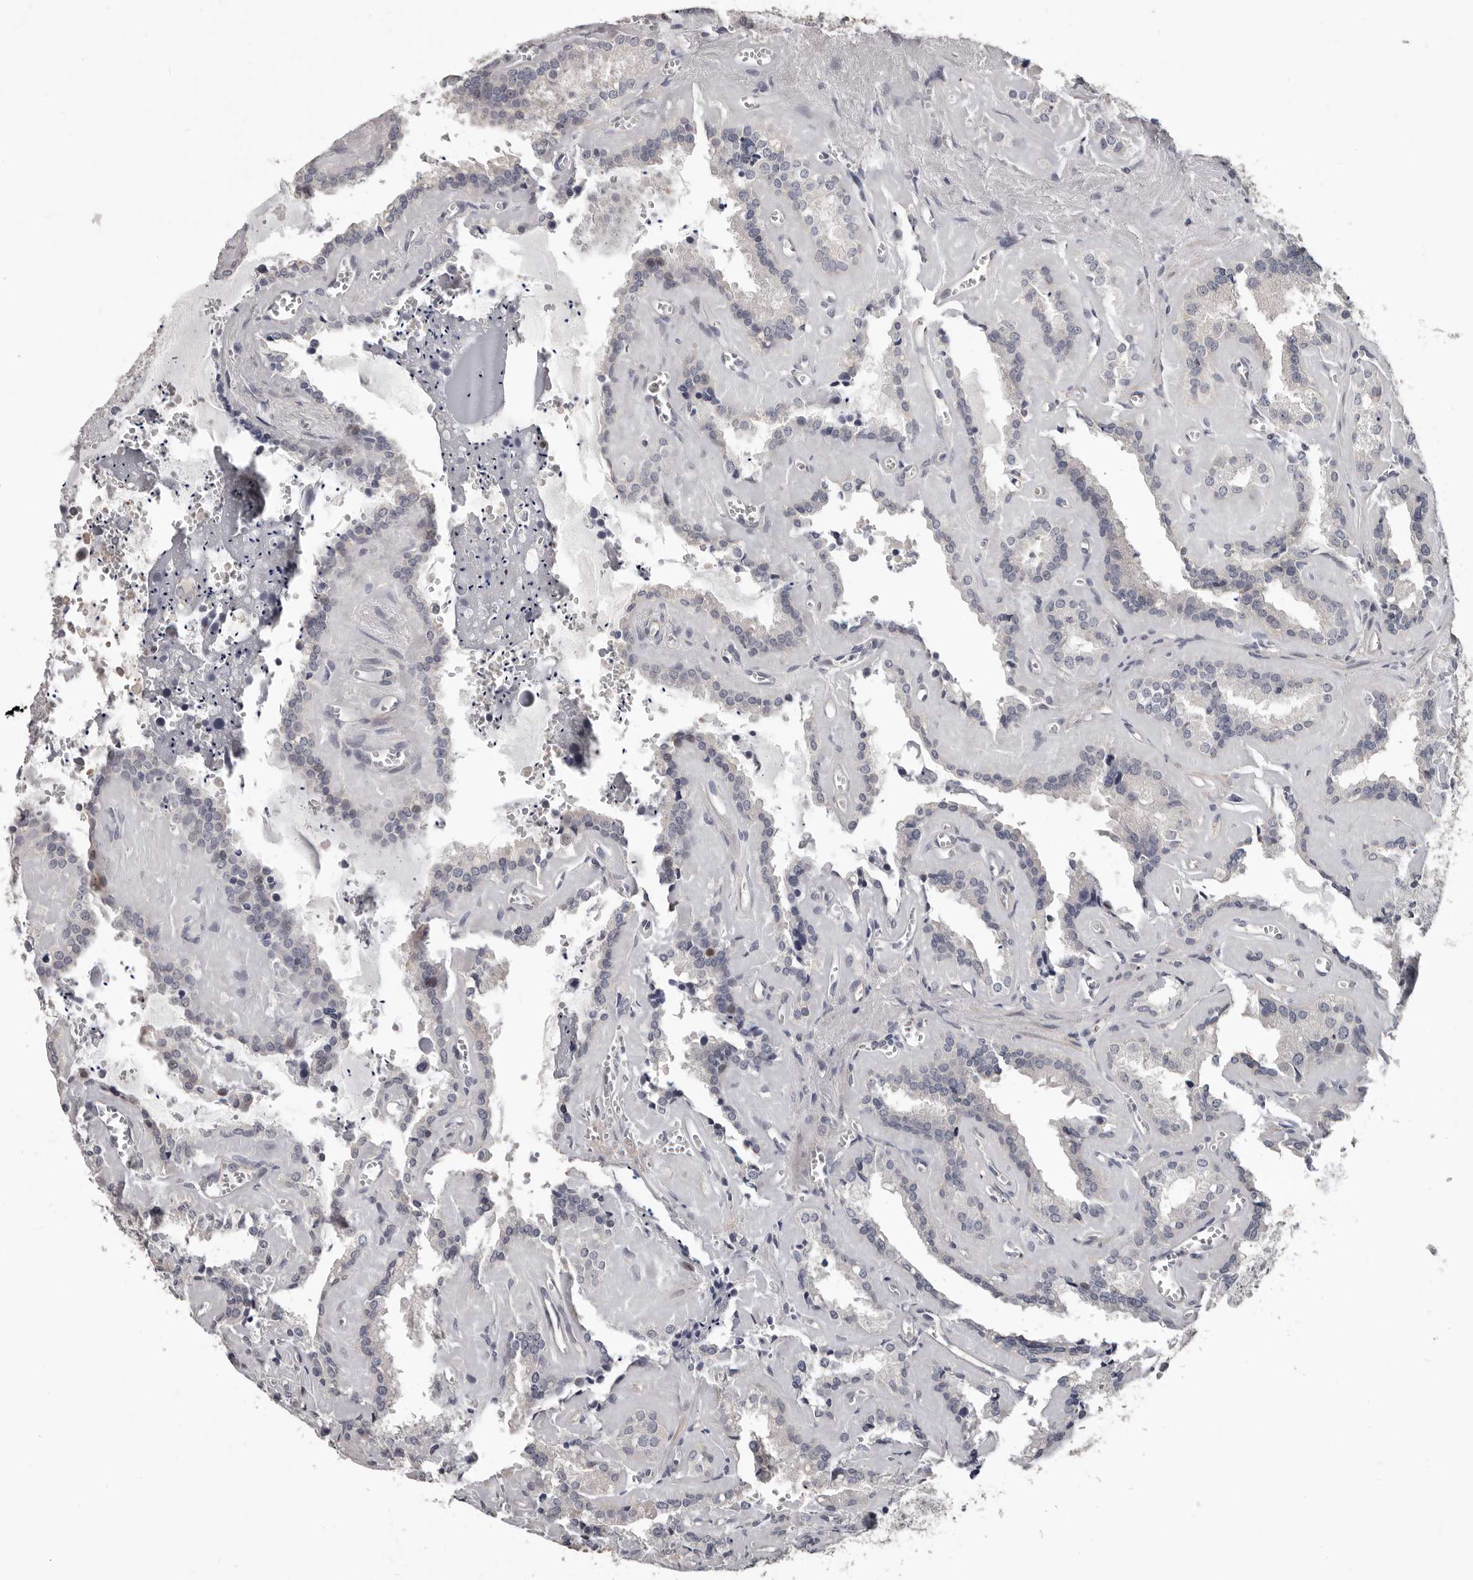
{"staining": {"intensity": "negative", "quantity": "none", "location": "none"}, "tissue": "seminal vesicle", "cell_type": "Glandular cells", "image_type": "normal", "snomed": [{"axis": "morphology", "description": "Normal tissue, NOS"}, {"axis": "topography", "description": "Prostate"}, {"axis": "topography", "description": "Seminal veicle"}], "caption": "High power microscopy photomicrograph of an IHC image of benign seminal vesicle, revealing no significant expression in glandular cells.", "gene": "RNF217", "patient": {"sex": "male", "age": 59}}